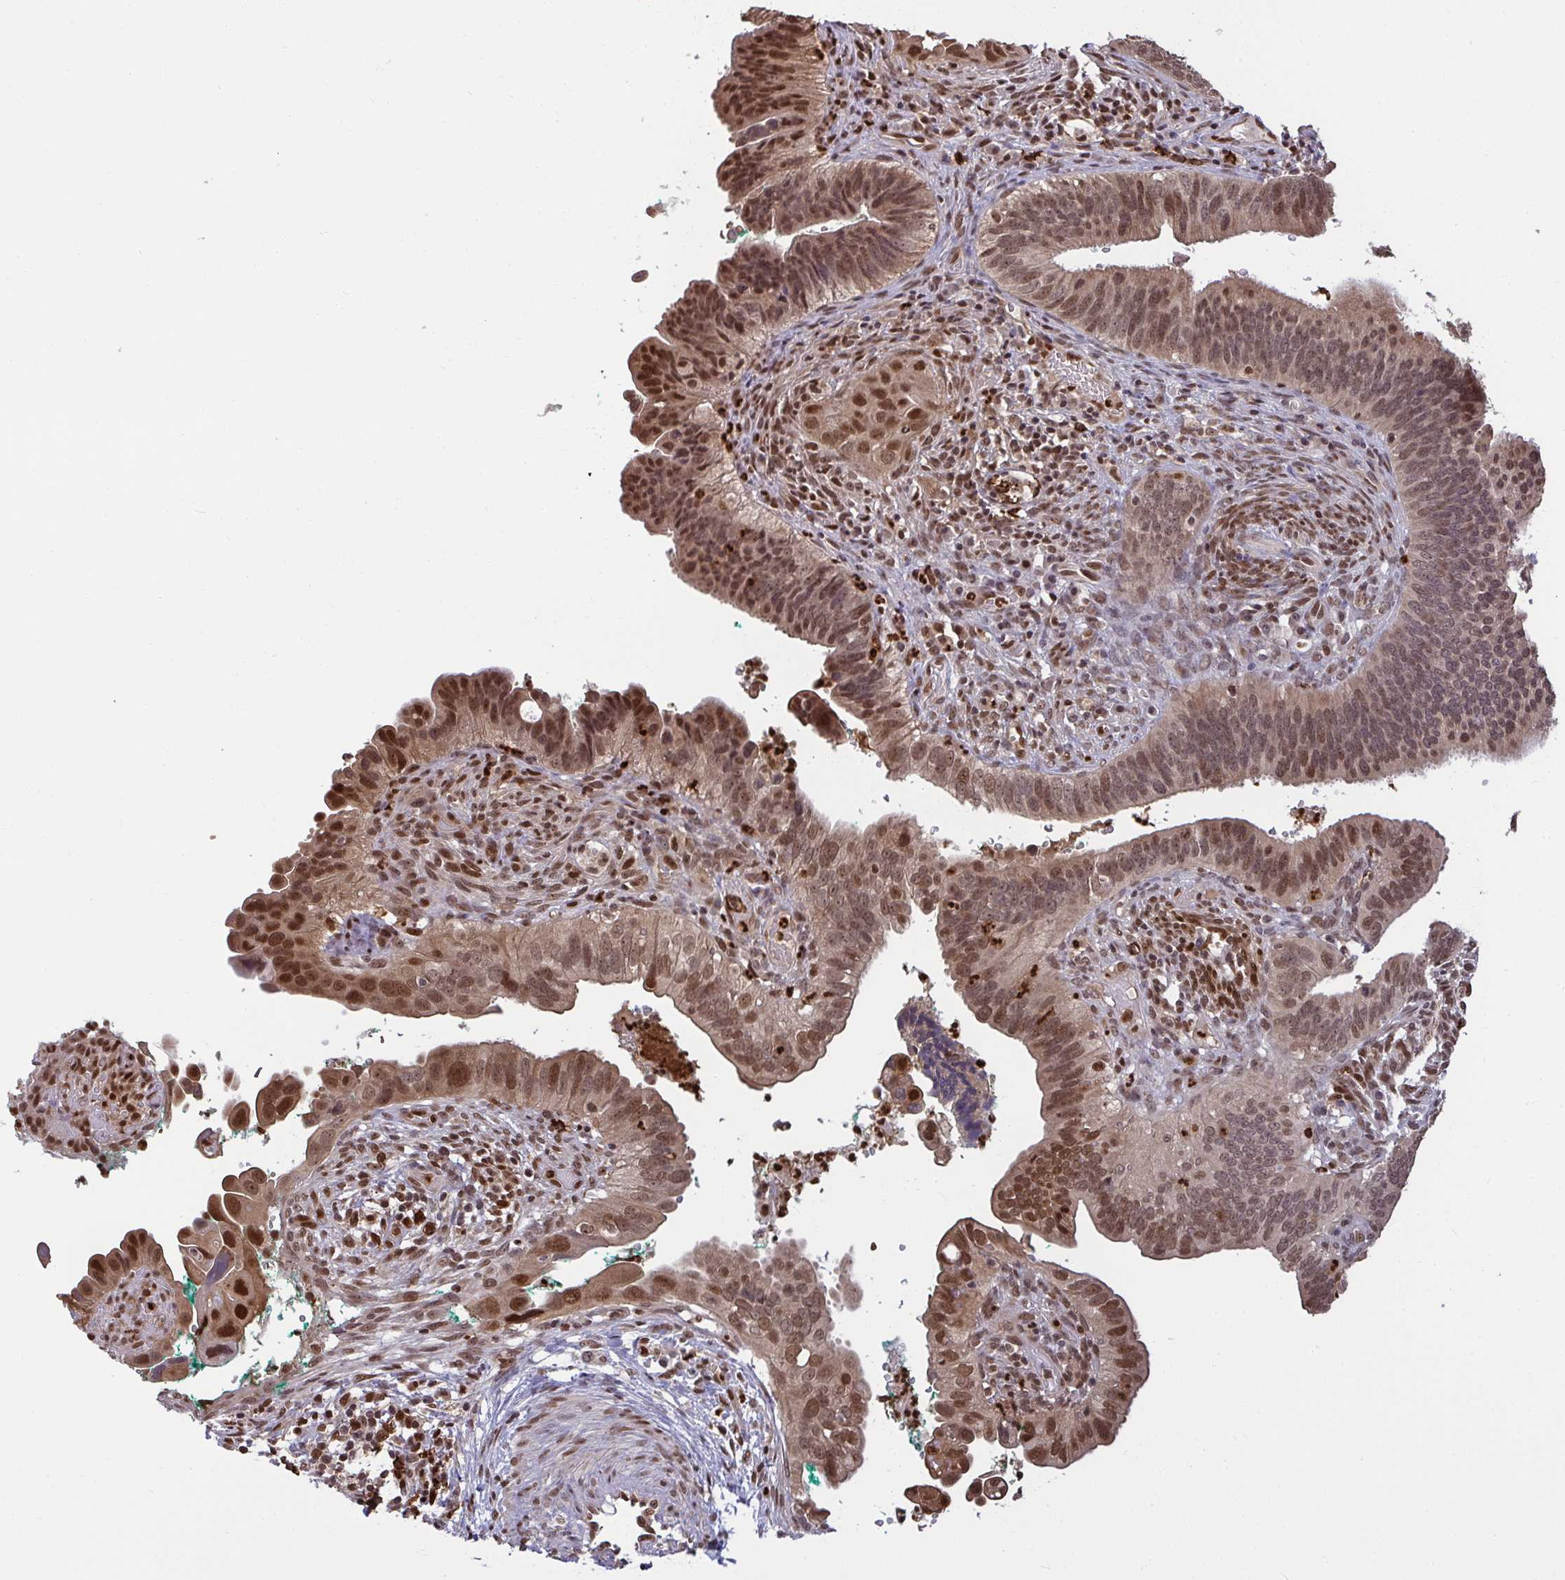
{"staining": {"intensity": "moderate", "quantity": ">75%", "location": "nuclear"}, "tissue": "cervical cancer", "cell_type": "Tumor cells", "image_type": "cancer", "snomed": [{"axis": "morphology", "description": "Adenocarcinoma, NOS"}, {"axis": "topography", "description": "Cervix"}], "caption": "Brown immunohistochemical staining in cervical cancer displays moderate nuclear positivity in about >75% of tumor cells.", "gene": "UXT", "patient": {"sex": "female", "age": 42}}